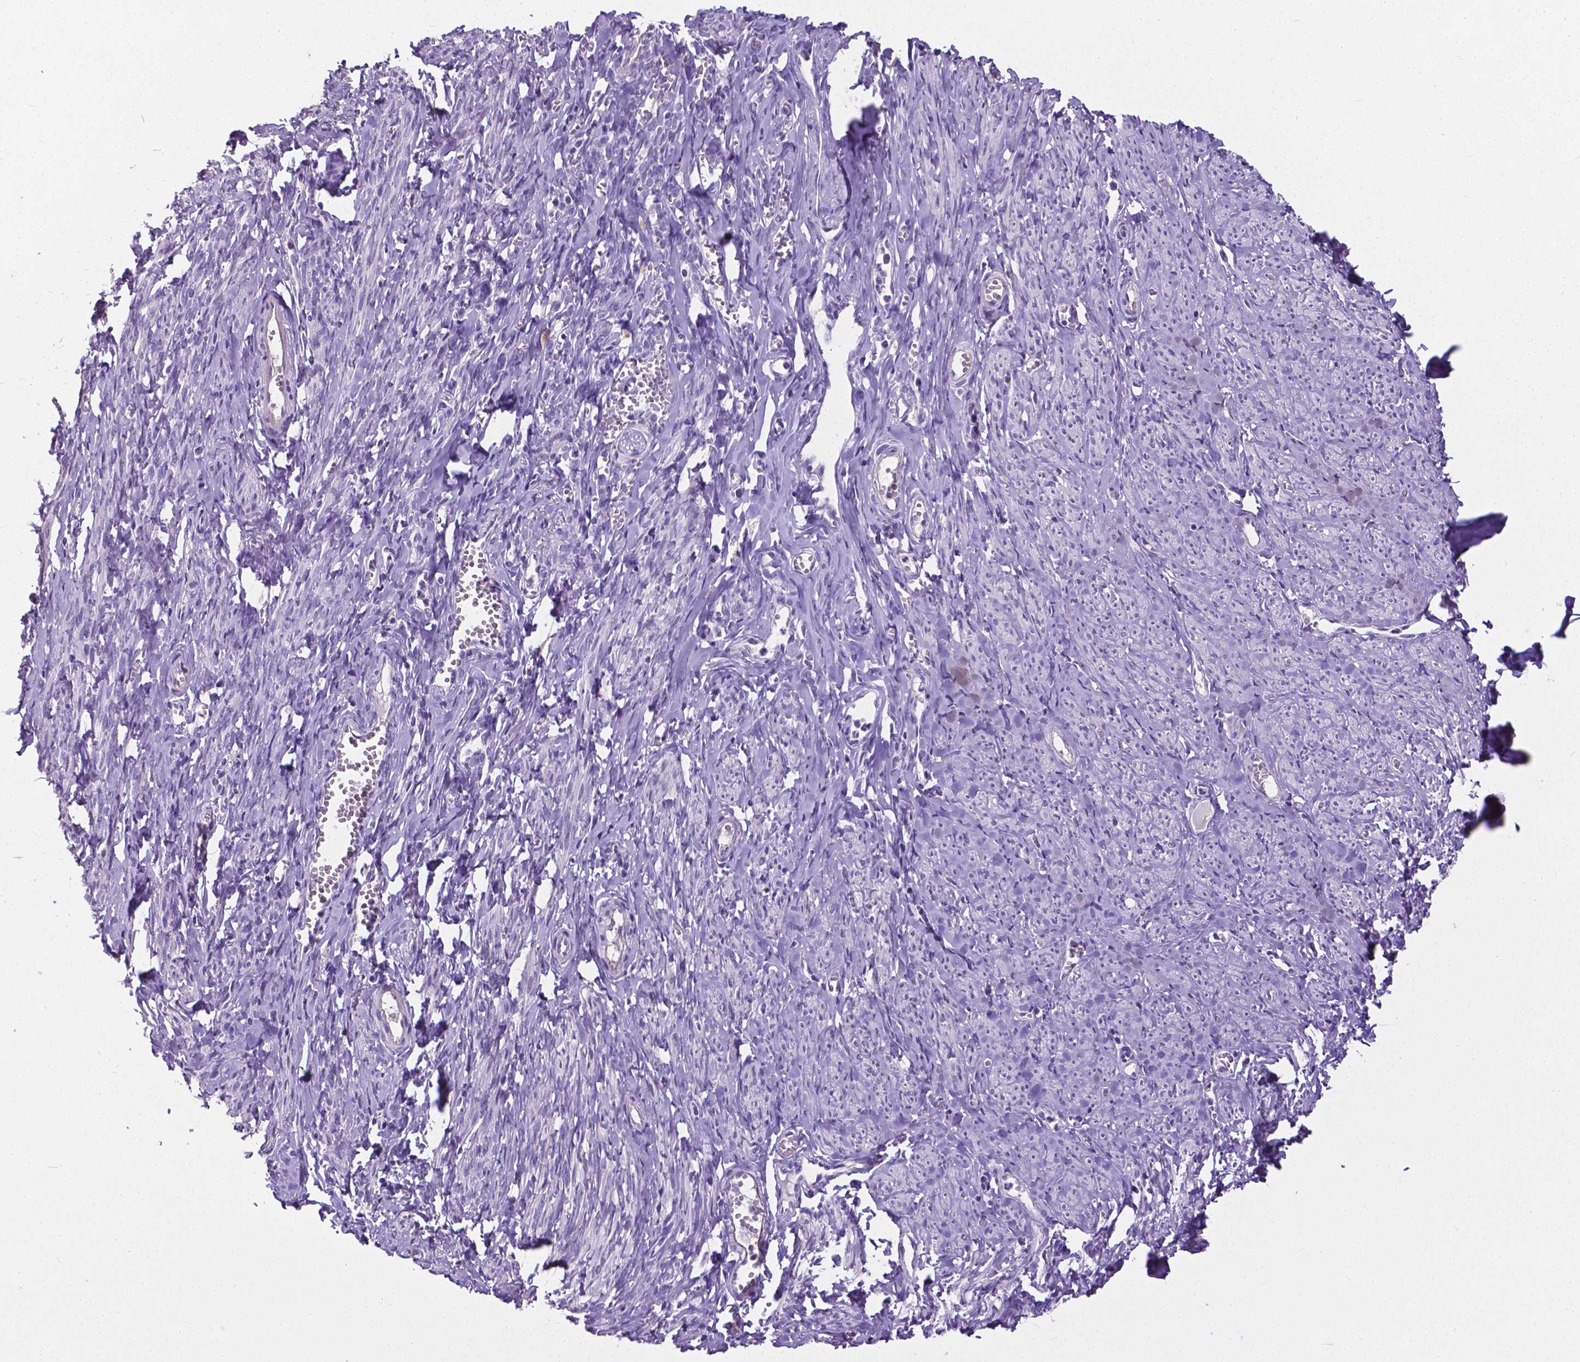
{"staining": {"intensity": "negative", "quantity": "none", "location": "none"}, "tissue": "smooth muscle", "cell_type": "Smooth muscle cells", "image_type": "normal", "snomed": [{"axis": "morphology", "description": "Normal tissue, NOS"}, {"axis": "topography", "description": "Smooth muscle"}], "caption": "Image shows no significant protein expression in smooth muscle cells of normal smooth muscle.", "gene": "OCLN", "patient": {"sex": "female", "age": 65}}